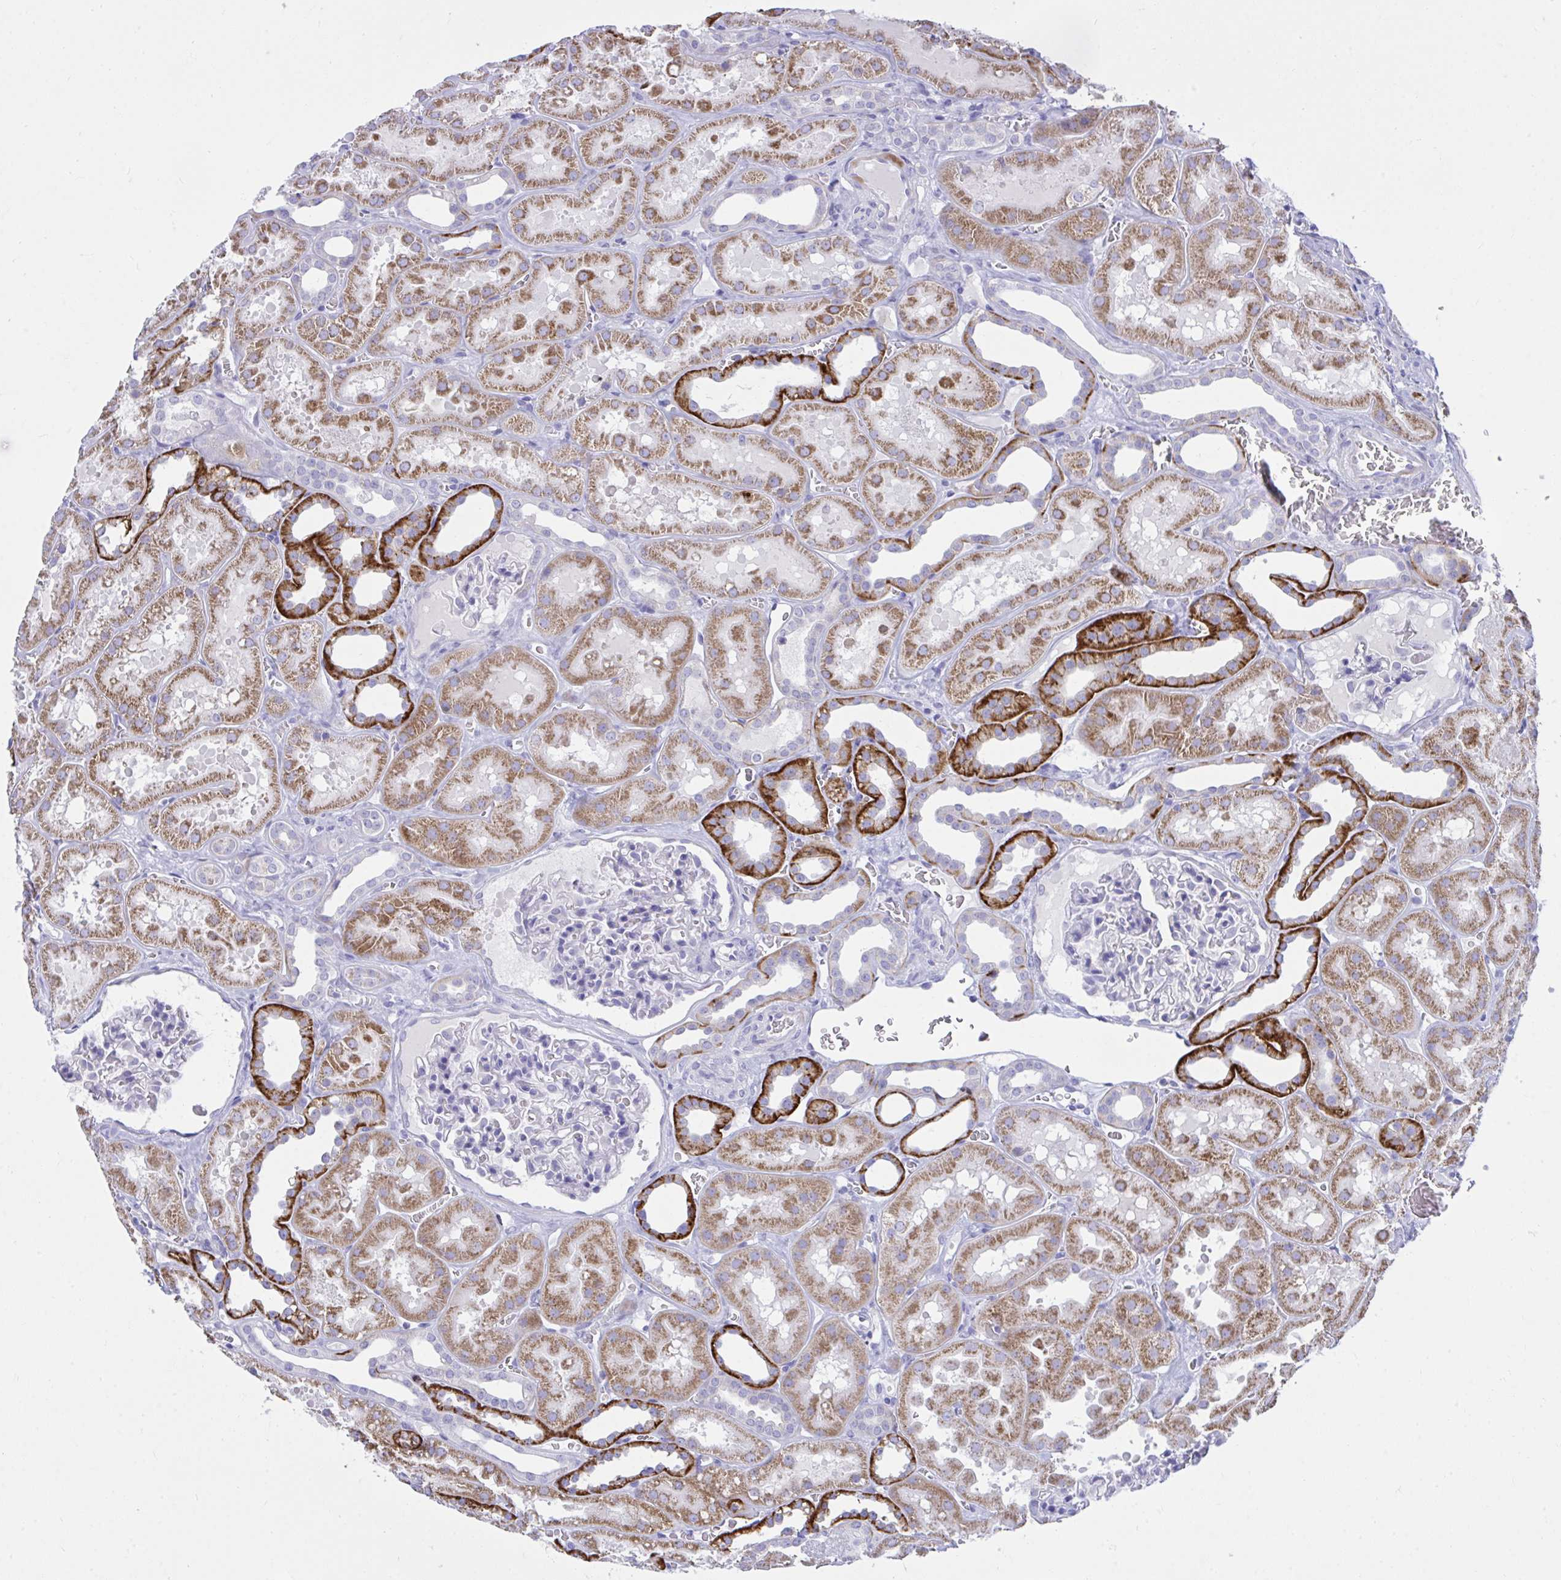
{"staining": {"intensity": "negative", "quantity": "none", "location": "none"}, "tissue": "kidney", "cell_type": "Cells in glomeruli", "image_type": "normal", "snomed": [{"axis": "morphology", "description": "Normal tissue, NOS"}, {"axis": "topography", "description": "Kidney"}], "caption": "Image shows no protein positivity in cells in glomeruli of unremarkable kidney.", "gene": "PLEKHH1", "patient": {"sex": "female", "age": 41}}